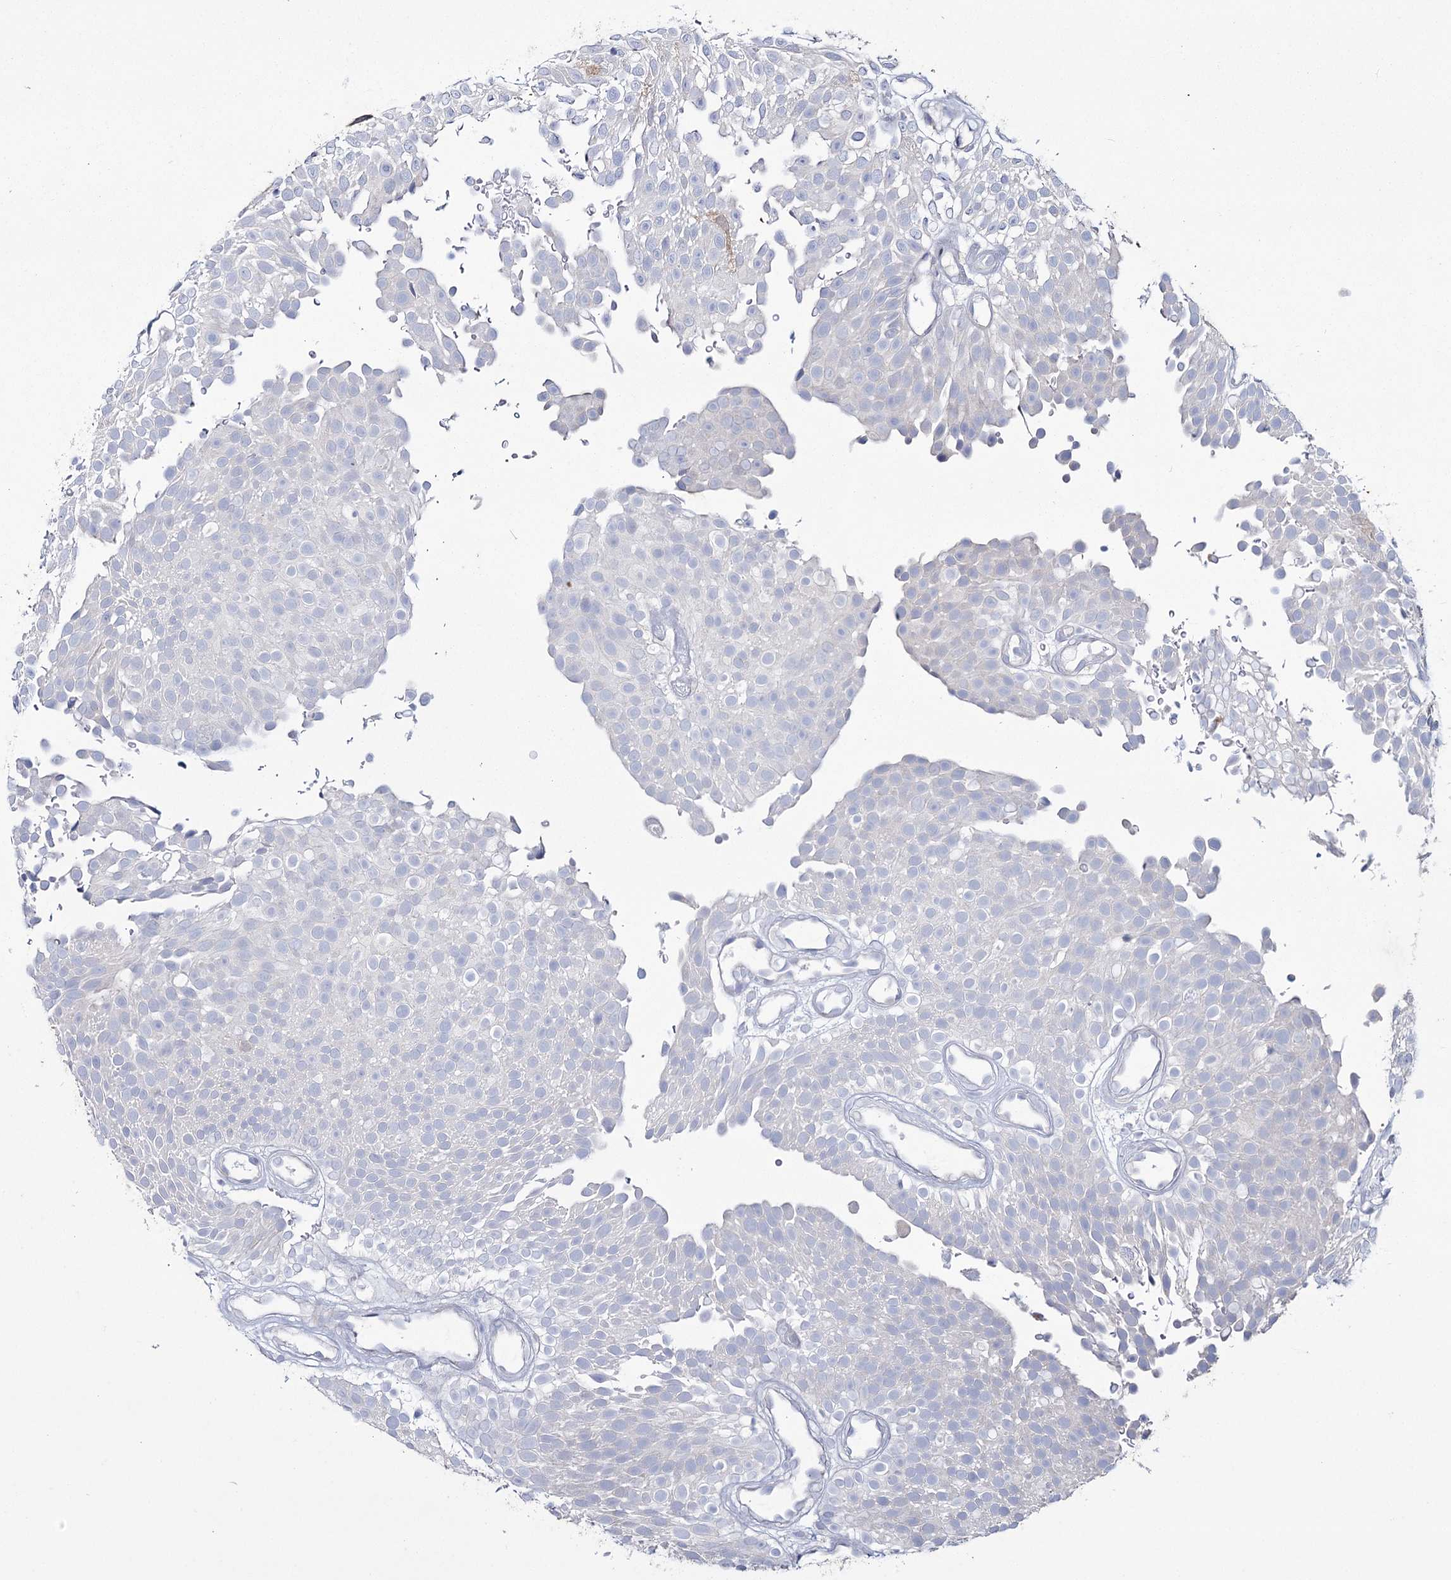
{"staining": {"intensity": "negative", "quantity": "none", "location": "none"}, "tissue": "urothelial cancer", "cell_type": "Tumor cells", "image_type": "cancer", "snomed": [{"axis": "morphology", "description": "Urothelial carcinoma, Low grade"}, {"axis": "topography", "description": "Urinary bladder"}], "caption": "High magnification brightfield microscopy of urothelial cancer stained with DAB (3,3'-diaminobenzidine) (brown) and counterstained with hematoxylin (blue): tumor cells show no significant expression.", "gene": "NIPAL4", "patient": {"sex": "male", "age": 78}}